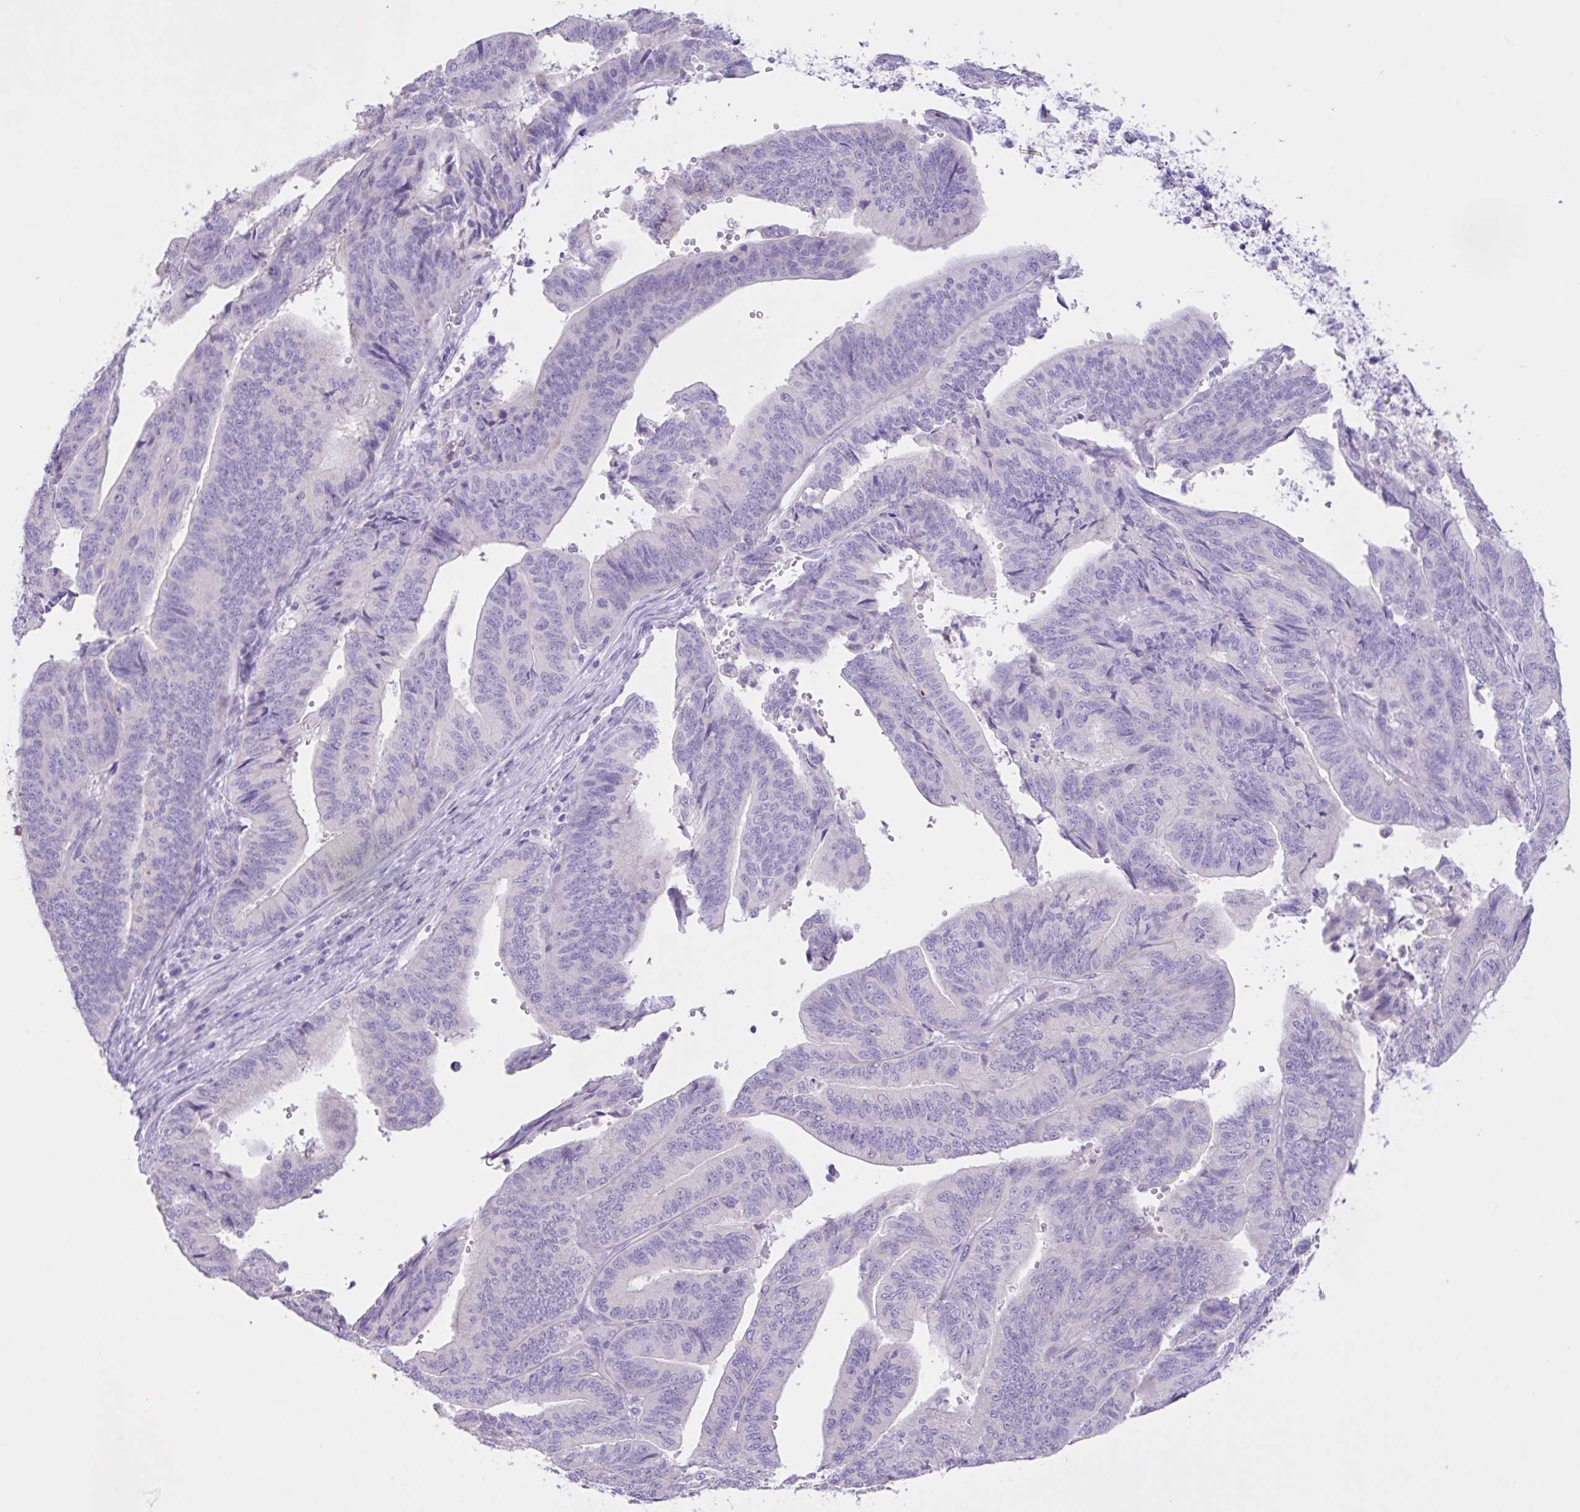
{"staining": {"intensity": "negative", "quantity": "none", "location": "none"}, "tissue": "endometrial cancer", "cell_type": "Tumor cells", "image_type": "cancer", "snomed": [{"axis": "morphology", "description": "Adenocarcinoma, NOS"}, {"axis": "topography", "description": "Endometrium"}], "caption": "High magnification brightfield microscopy of adenocarcinoma (endometrial) stained with DAB (3,3'-diaminobenzidine) (brown) and counterstained with hematoxylin (blue): tumor cells show no significant positivity. Nuclei are stained in blue.", "gene": "CST11", "patient": {"sex": "female", "age": 65}}